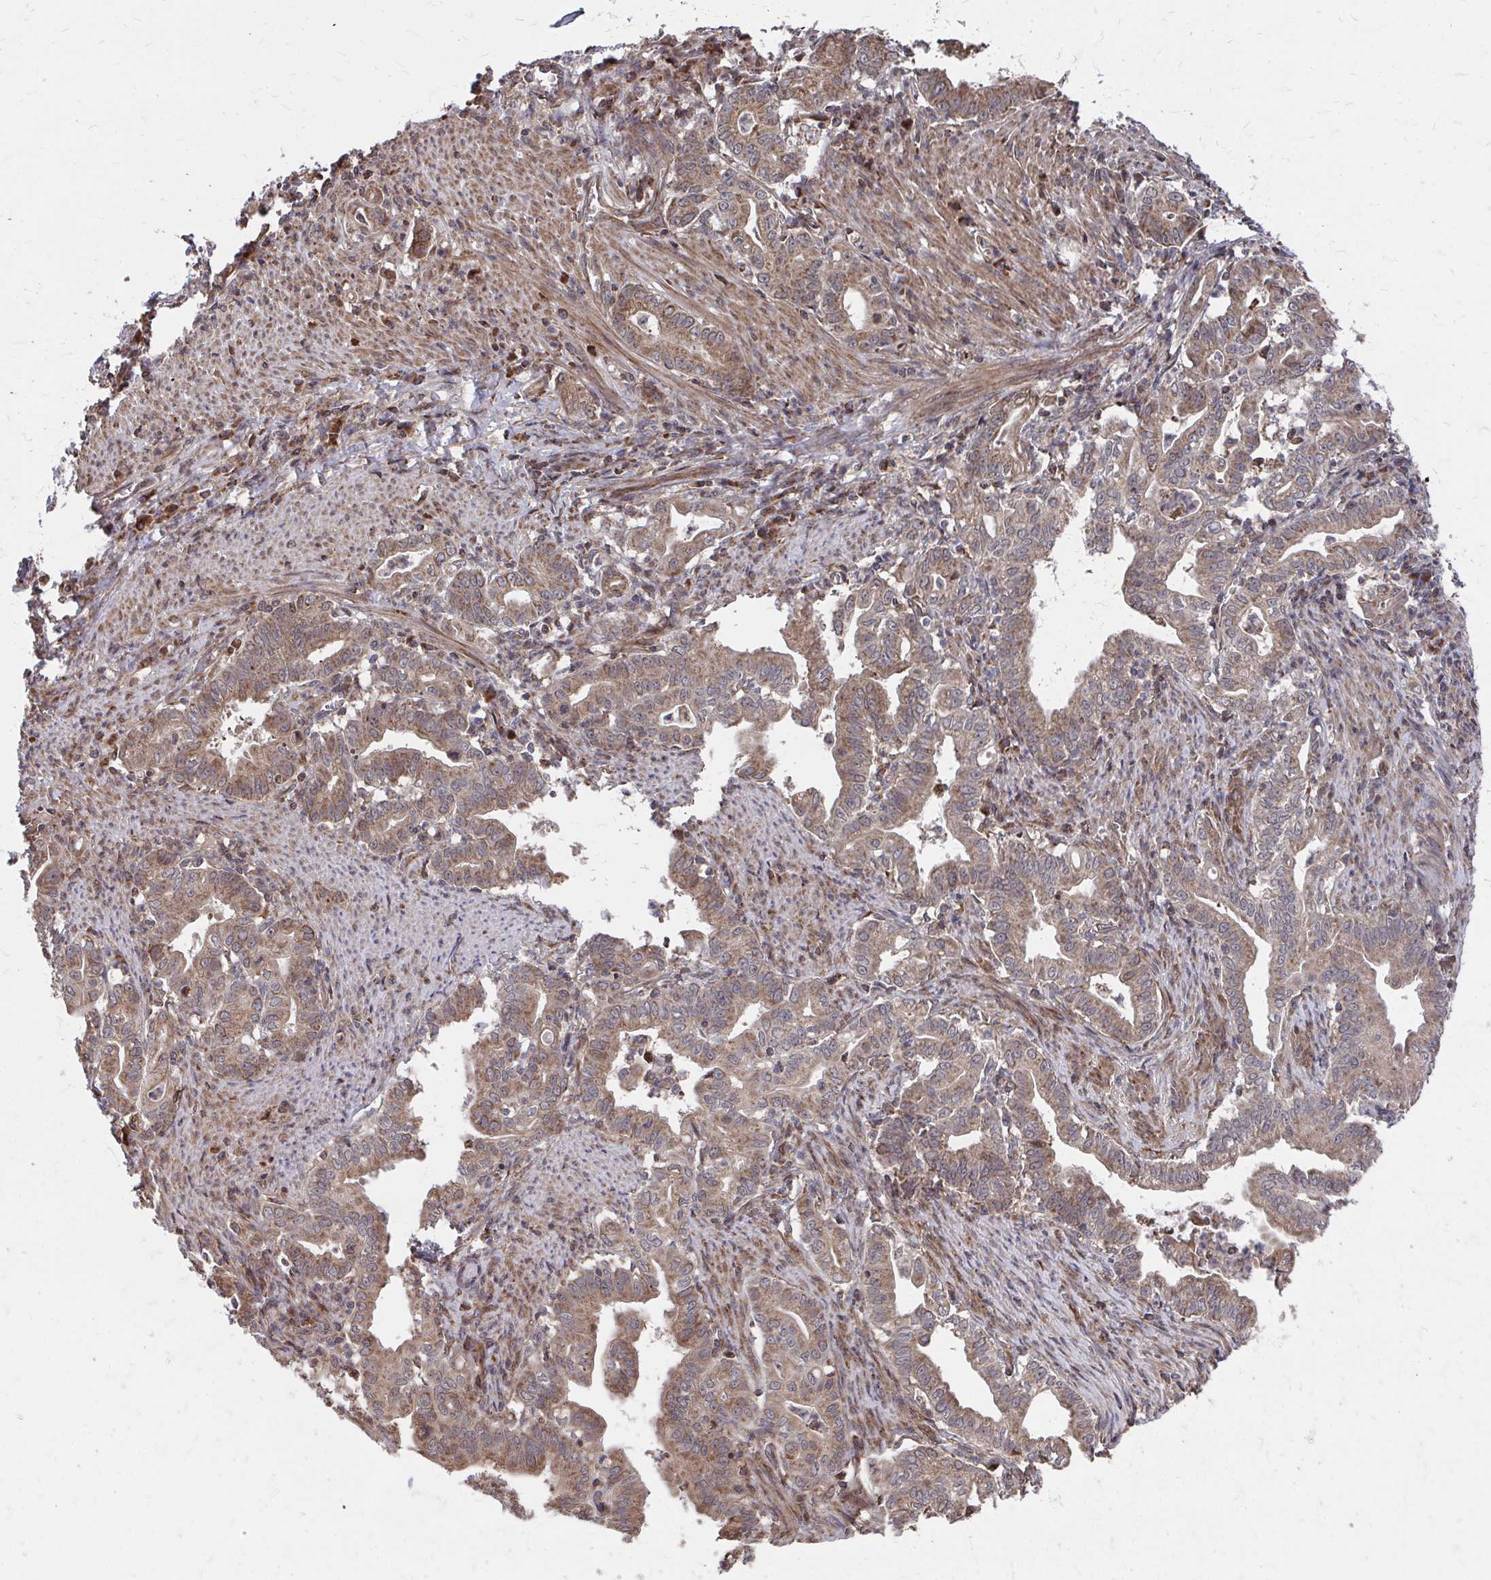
{"staining": {"intensity": "moderate", "quantity": ">75%", "location": "cytoplasmic/membranous"}, "tissue": "stomach cancer", "cell_type": "Tumor cells", "image_type": "cancer", "snomed": [{"axis": "morphology", "description": "Adenocarcinoma, NOS"}, {"axis": "topography", "description": "Stomach, upper"}], "caption": "The micrograph displays staining of stomach cancer (adenocarcinoma), revealing moderate cytoplasmic/membranous protein staining (brown color) within tumor cells.", "gene": "FAM89A", "patient": {"sex": "female", "age": 79}}